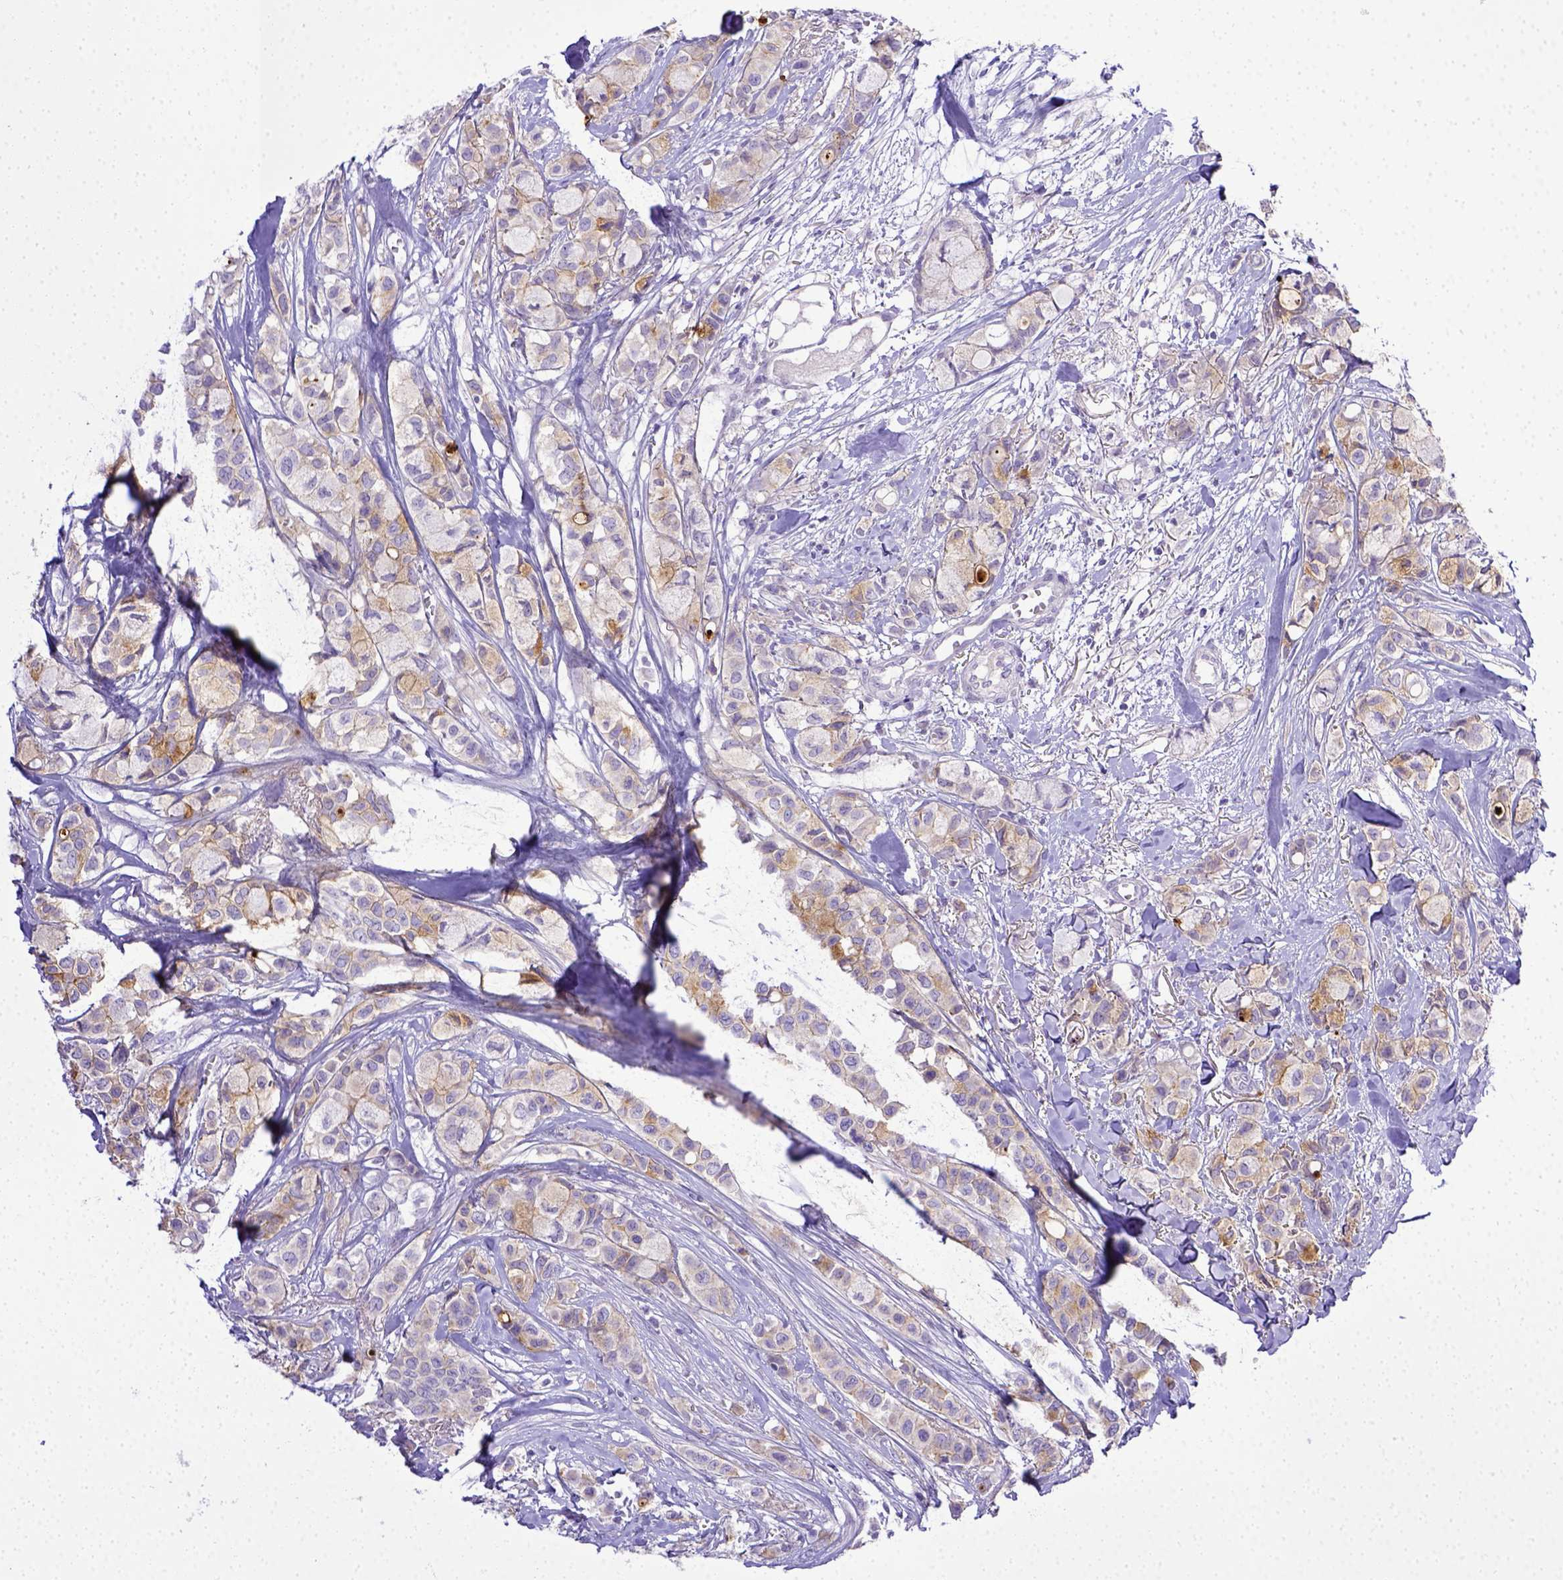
{"staining": {"intensity": "weak", "quantity": "25%-75%", "location": "cytoplasmic/membranous"}, "tissue": "breast cancer", "cell_type": "Tumor cells", "image_type": "cancer", "snomed": [{"axis": "morphology", "description": "Duct carcinoma"}, {"axis": "topography", "description": "Breast"}], "caption": "Approximately 25%-75% of tumor cells in intraductal carcinoma (breast) display weak cytoplasmic/membranous protein staining as visualized by brown immunohistochemical staining.", "gene": "BTN1A1", "patient": {"sex": "female", "age": 85}}